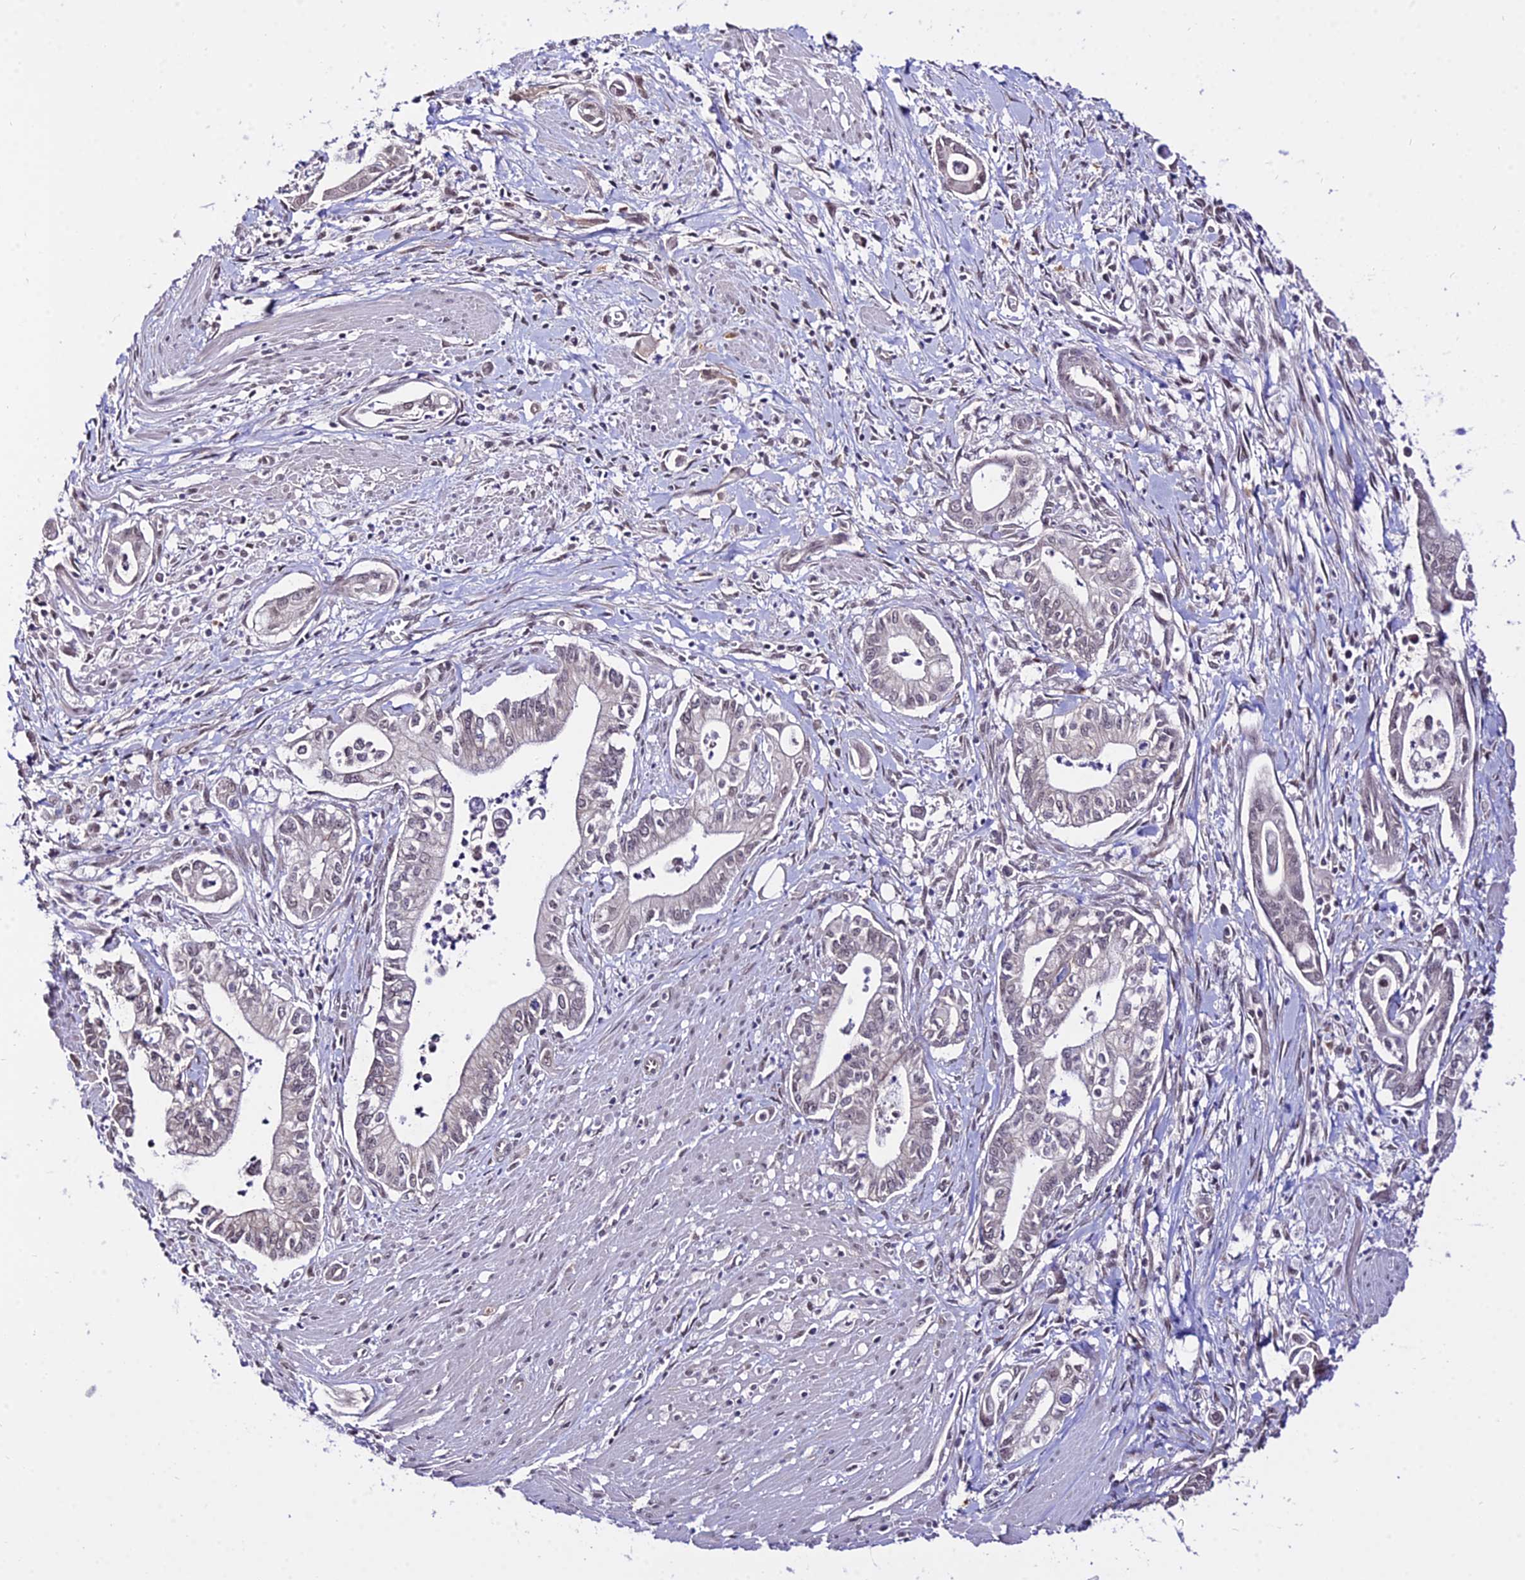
{"staining": {"intensity": "weak", "quantity": "<25%", "location": "nuclear"}, "tissue": "pancreatic cancer", "cell_type": "Tumor cells", "image_type": "cancer", "snomed": [{"axis": "morphology", "description": "Adenocarcinoma, NOS"}, {"axis": "topography", "description": "Pancreas"}], "caption": "Tumor cells show no significant expression in adenocarcinoma (pancreatic). (DAB (3,3'-diaminobenzidine) IHC visualized using brightfield microscopy, high magnification).", "gene": "POLR2I", "patient": {"sex": "male", "age": 78}}